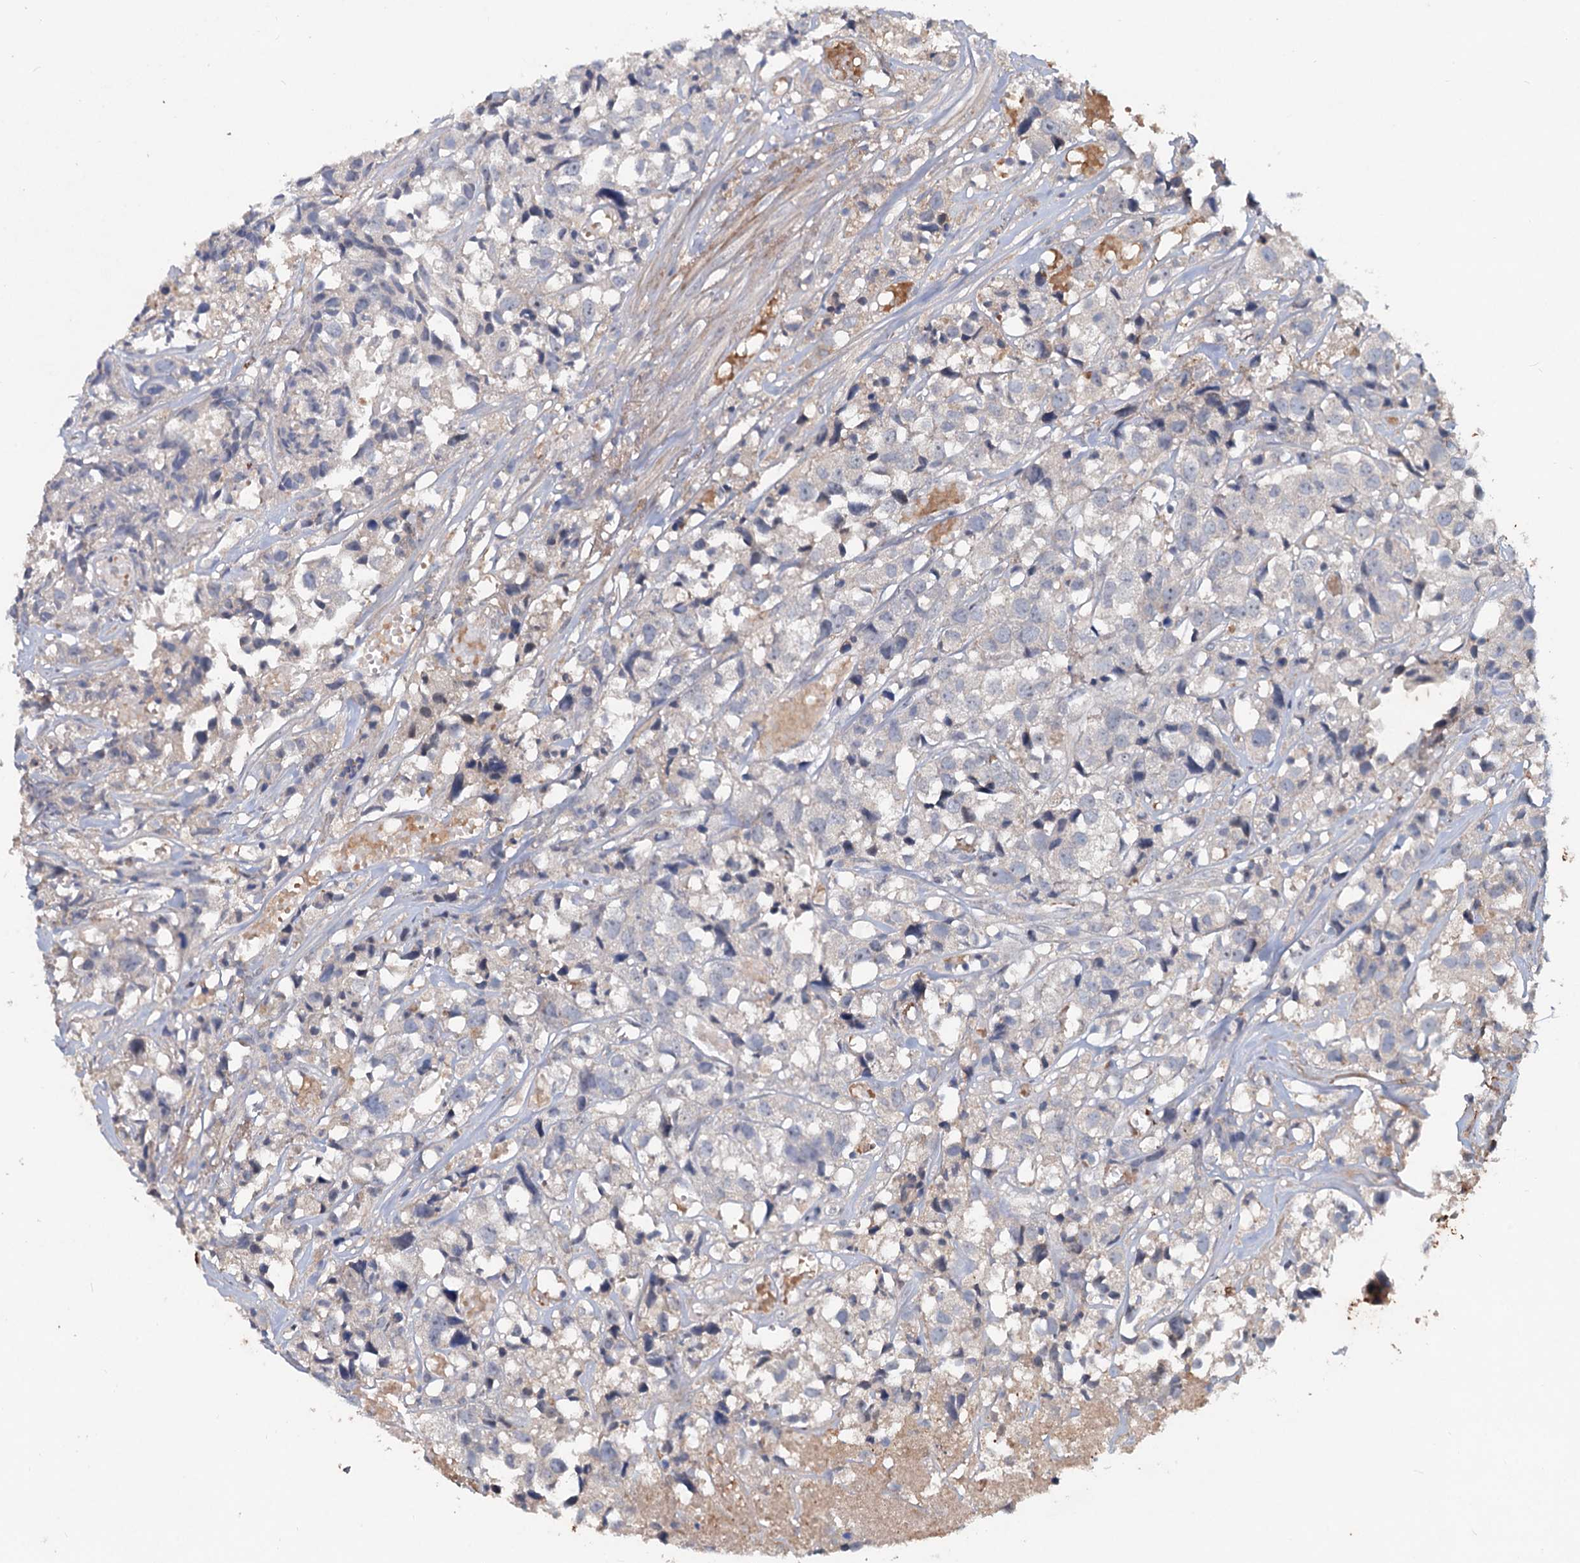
{"staining": {"intensity": "negative", "quantity": "none", "location": "none"}, "tissue": "urothelial cancer", "cell_type": "Tumor cells", "image_type": "cancer", "snomed": [{"axis": "morphology", "description": "Urothelial carcinoma, High grade"}, {"axis": "topography", "description": "Urinary bladder"}], "caption": "This is an immunohistochemistry histopathology image of high-grade urothelial carcinoma. There is no positivity in tumor cells.", "gene": "CHRD", "patient": {"sex": "female", "age": 75}}